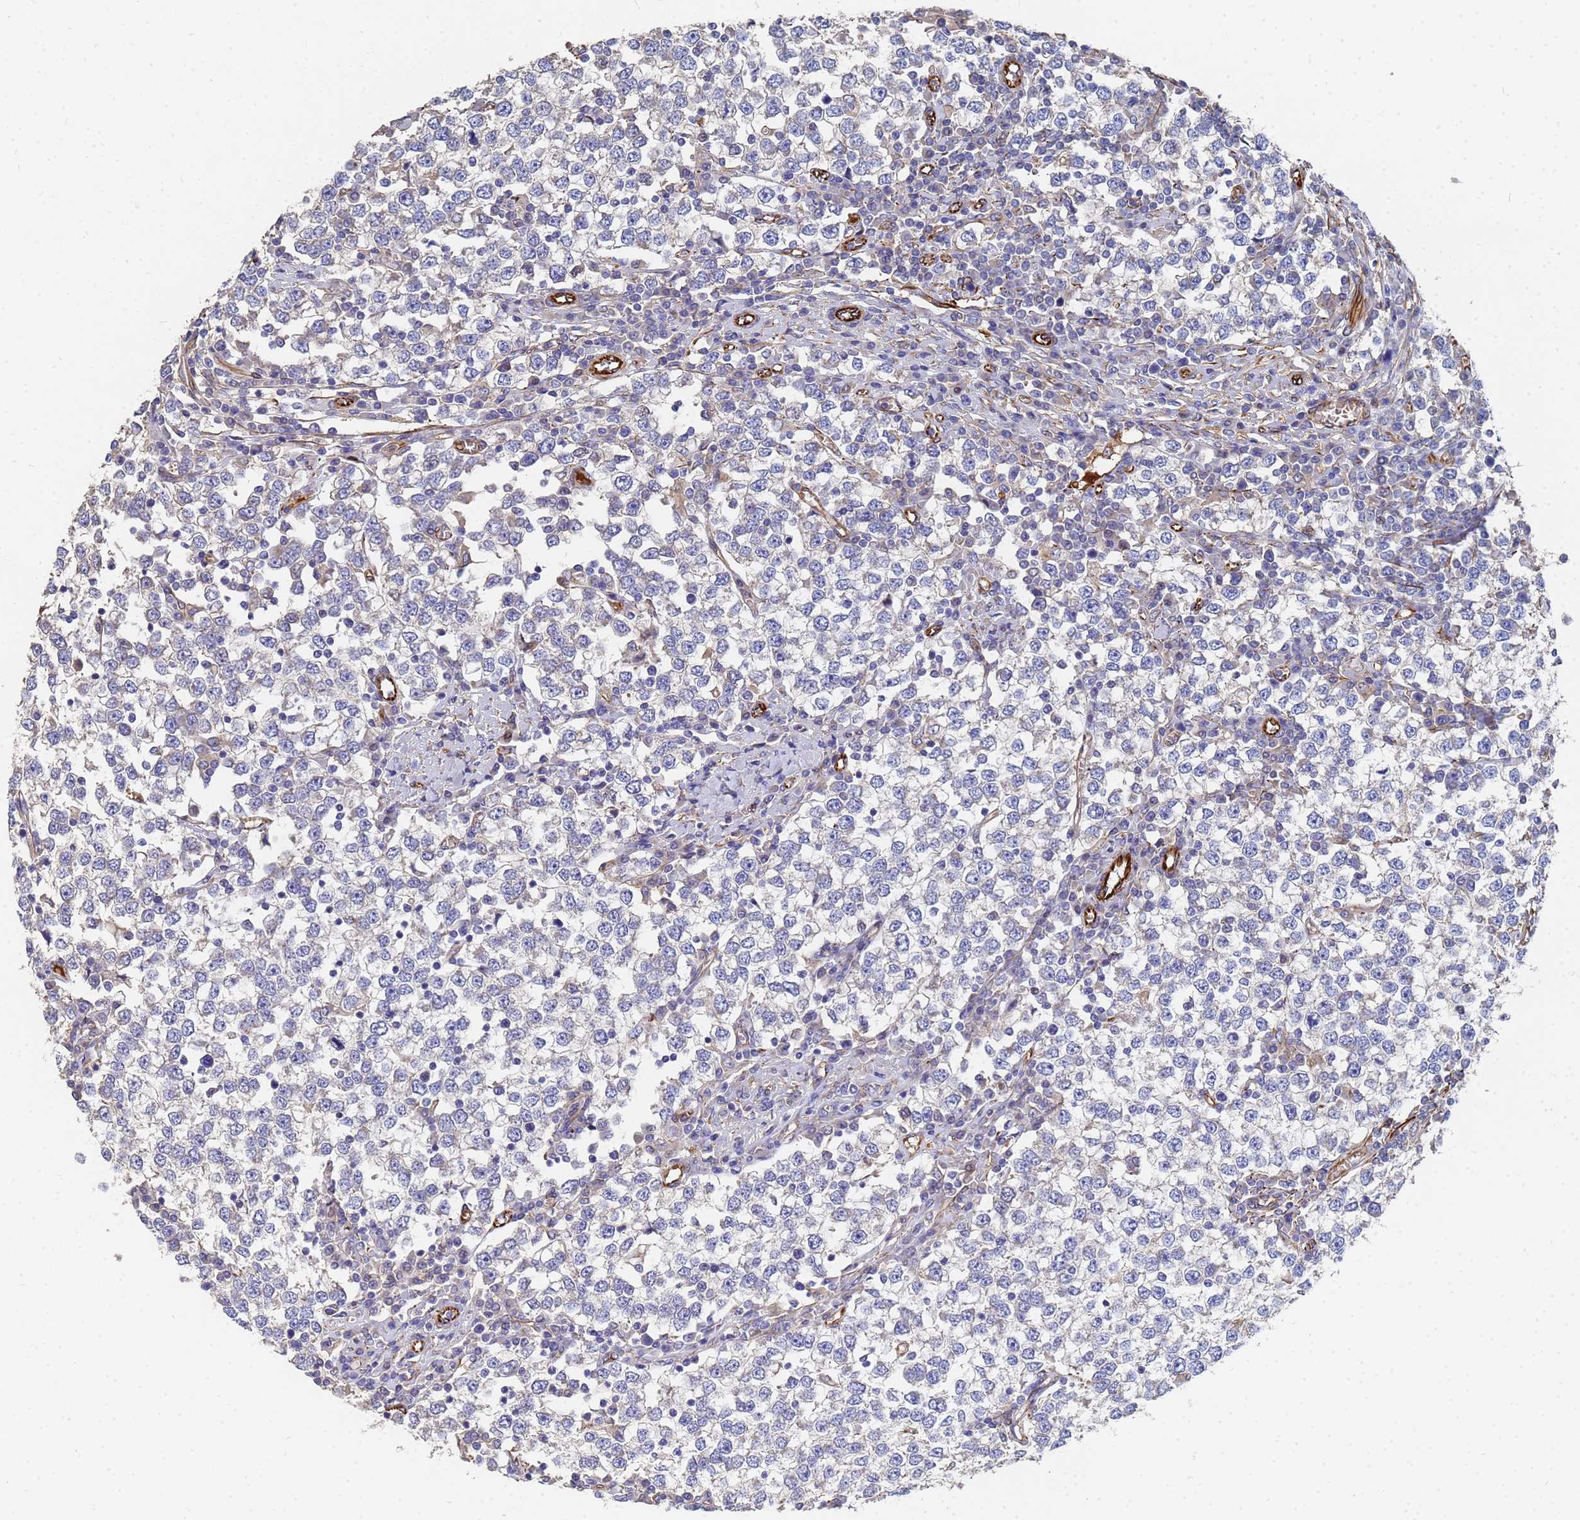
{"staining": {"intensity": "negative", "quantity": "none", "location": "none"}, "tissue": "testis cancer", "cell_type": "Tumor cells", "image_type": "cancer", "snomed": [{"axis": "morphology", "description": "Seminoma, NOS"}, {"axis": "topography", "description": "Testis"}], "caption": "This is an IHC histopathology image of human seminoma (testis). There is no staining in tumor cells.", "gene": "SYT13", "patient": {"sex": "male", "age": 65}}